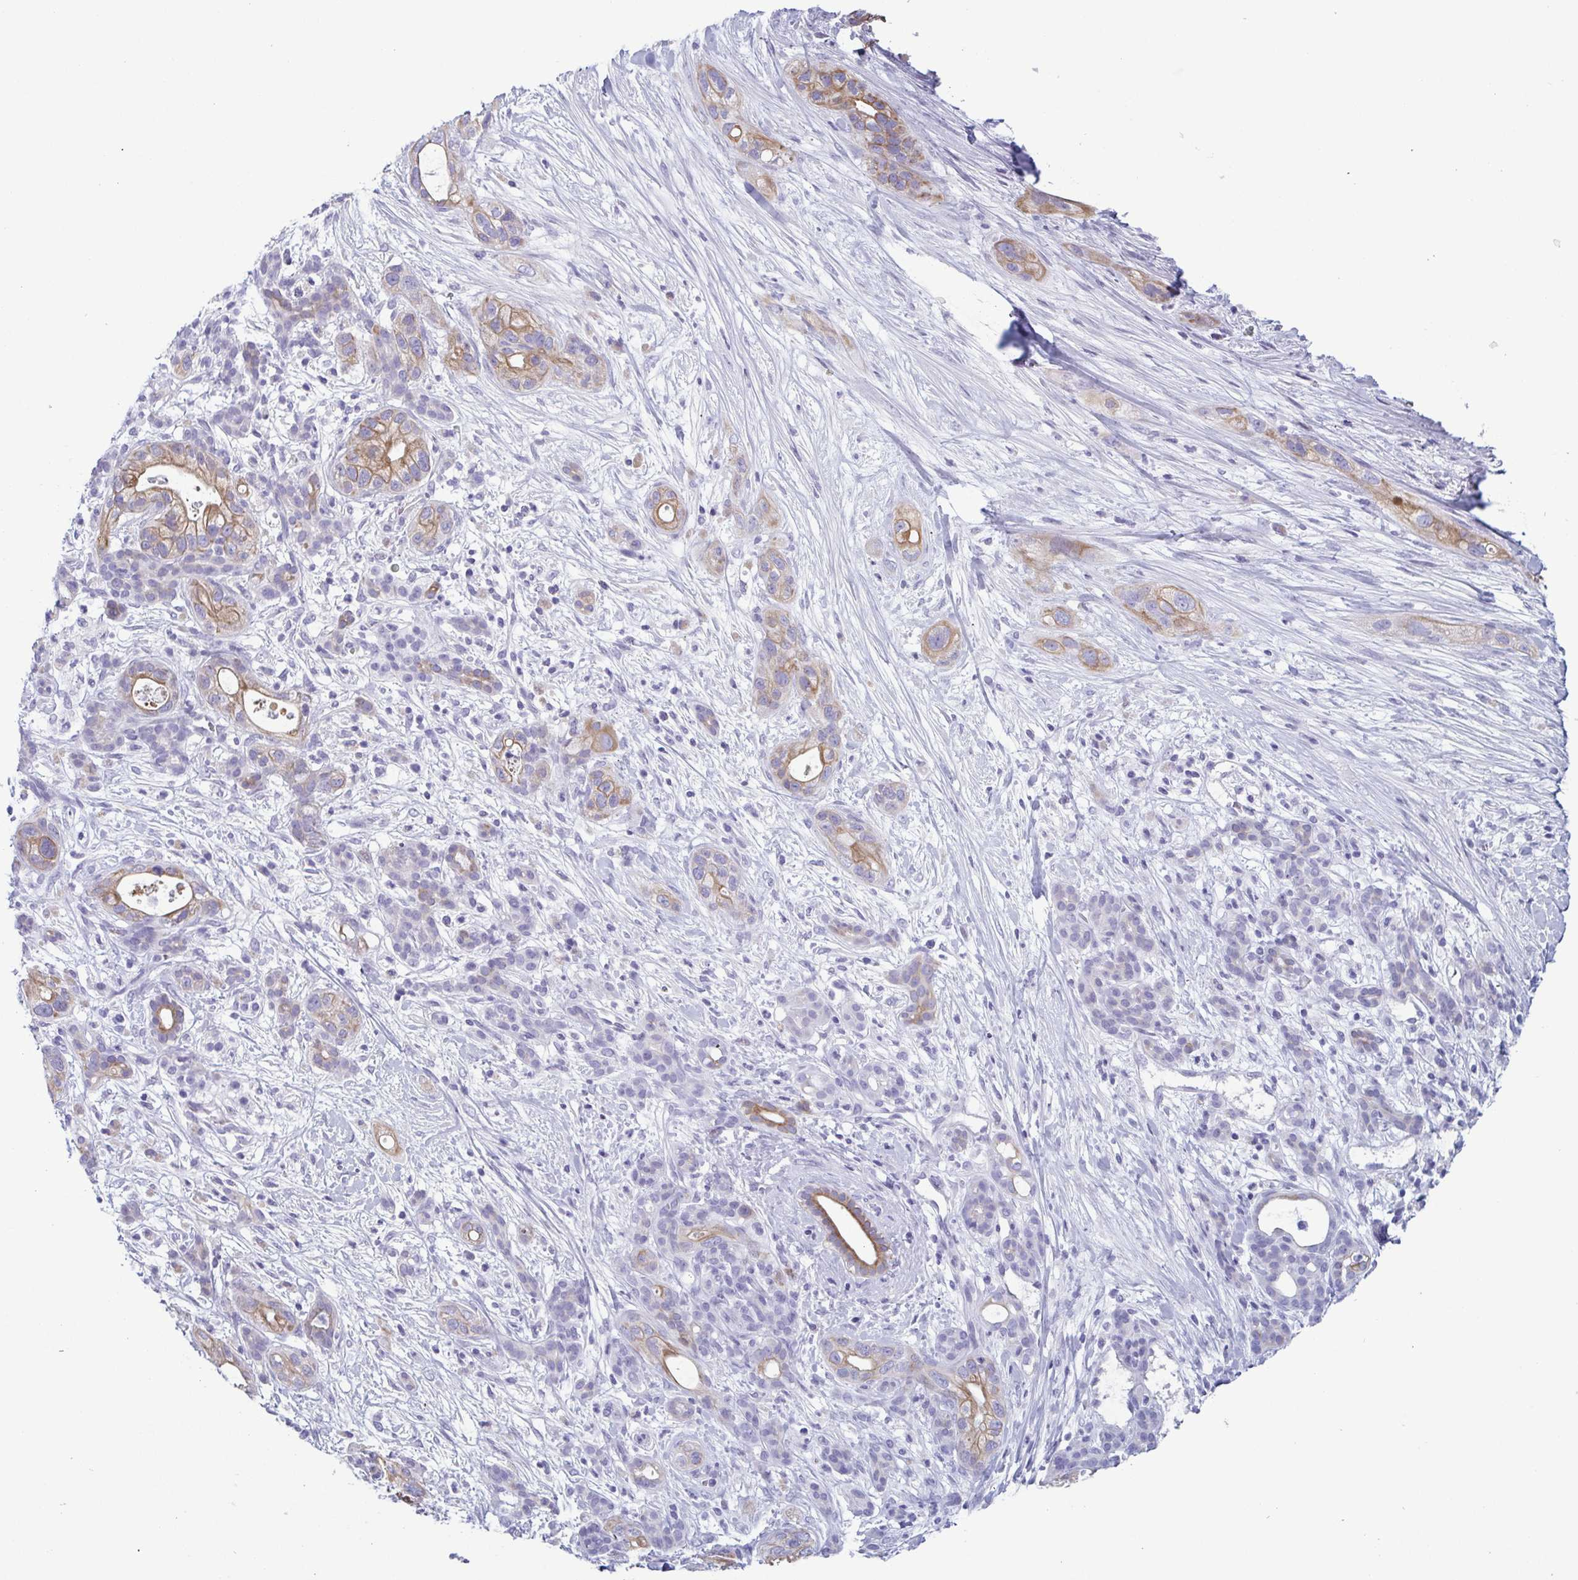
{"staining": {"intensity": "moderate", "quantity": "<25%", "location": "cytoplasmic/membranous"}, "tissue": "pancreatic cancer", "cell_type": "Tumor cells", "image_type": "cancer", "snomed": [{"axis": "morphology", "description": "Adenocarcinoma, NOS"}, {"axis": "topography", "description": "Pancreas"}], "caption": "Pancreatic adenocarcinoma tissue displays moderate cytoplasmic/membranous staining in about <25% of tumor cells The staining was performed using DAB (3,3'-diaminobenzidine), with brown indicating positive protein expression. Nuclei are stained blue with hematoxylin.", "gene": "KRT10", "patient": {"sex": "male", "age": 44}}